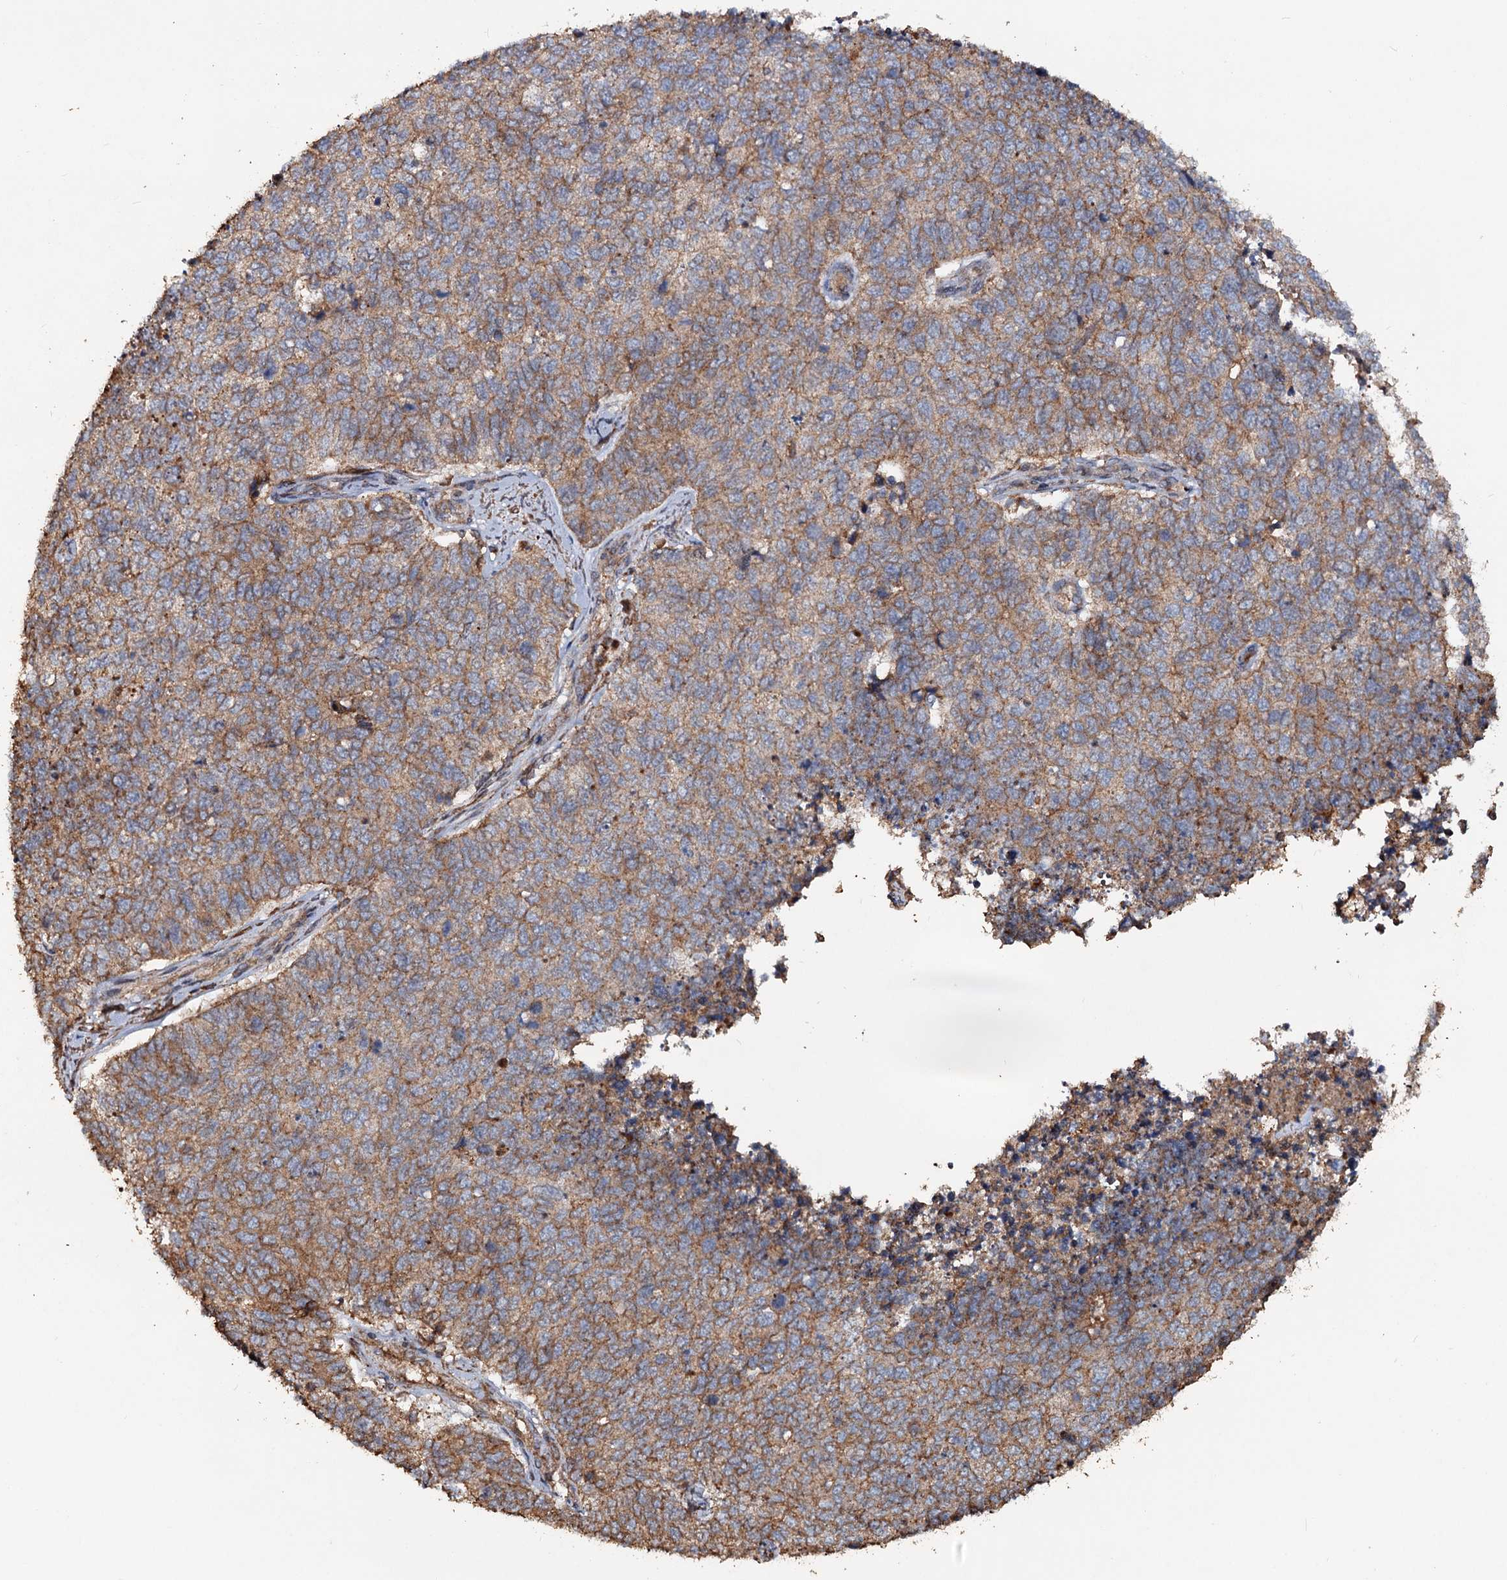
{"staining": {"intensity": "moderate", "quantity": "25%-75%", "location": "cytoplasmic/membranous"}, "tissue": "cervical cancer", "cell_type": "Tumor cells", "image_type": "cancer", "snomed": [{"axis": "morphology", "description": "Squamous cell carcinoma, NOS"}, {"axis": "topography", "description": "Cervix"}], "caption": "This is an image of immunohistochemistry (IHC) staining of squamous cell carcinoma (cervical), which shows moderate staining in the cytoplasmic/membranous of tumor cells.", "gene": "NOTCH2NLA", "patient": {"sex": "female", "age": 63}}